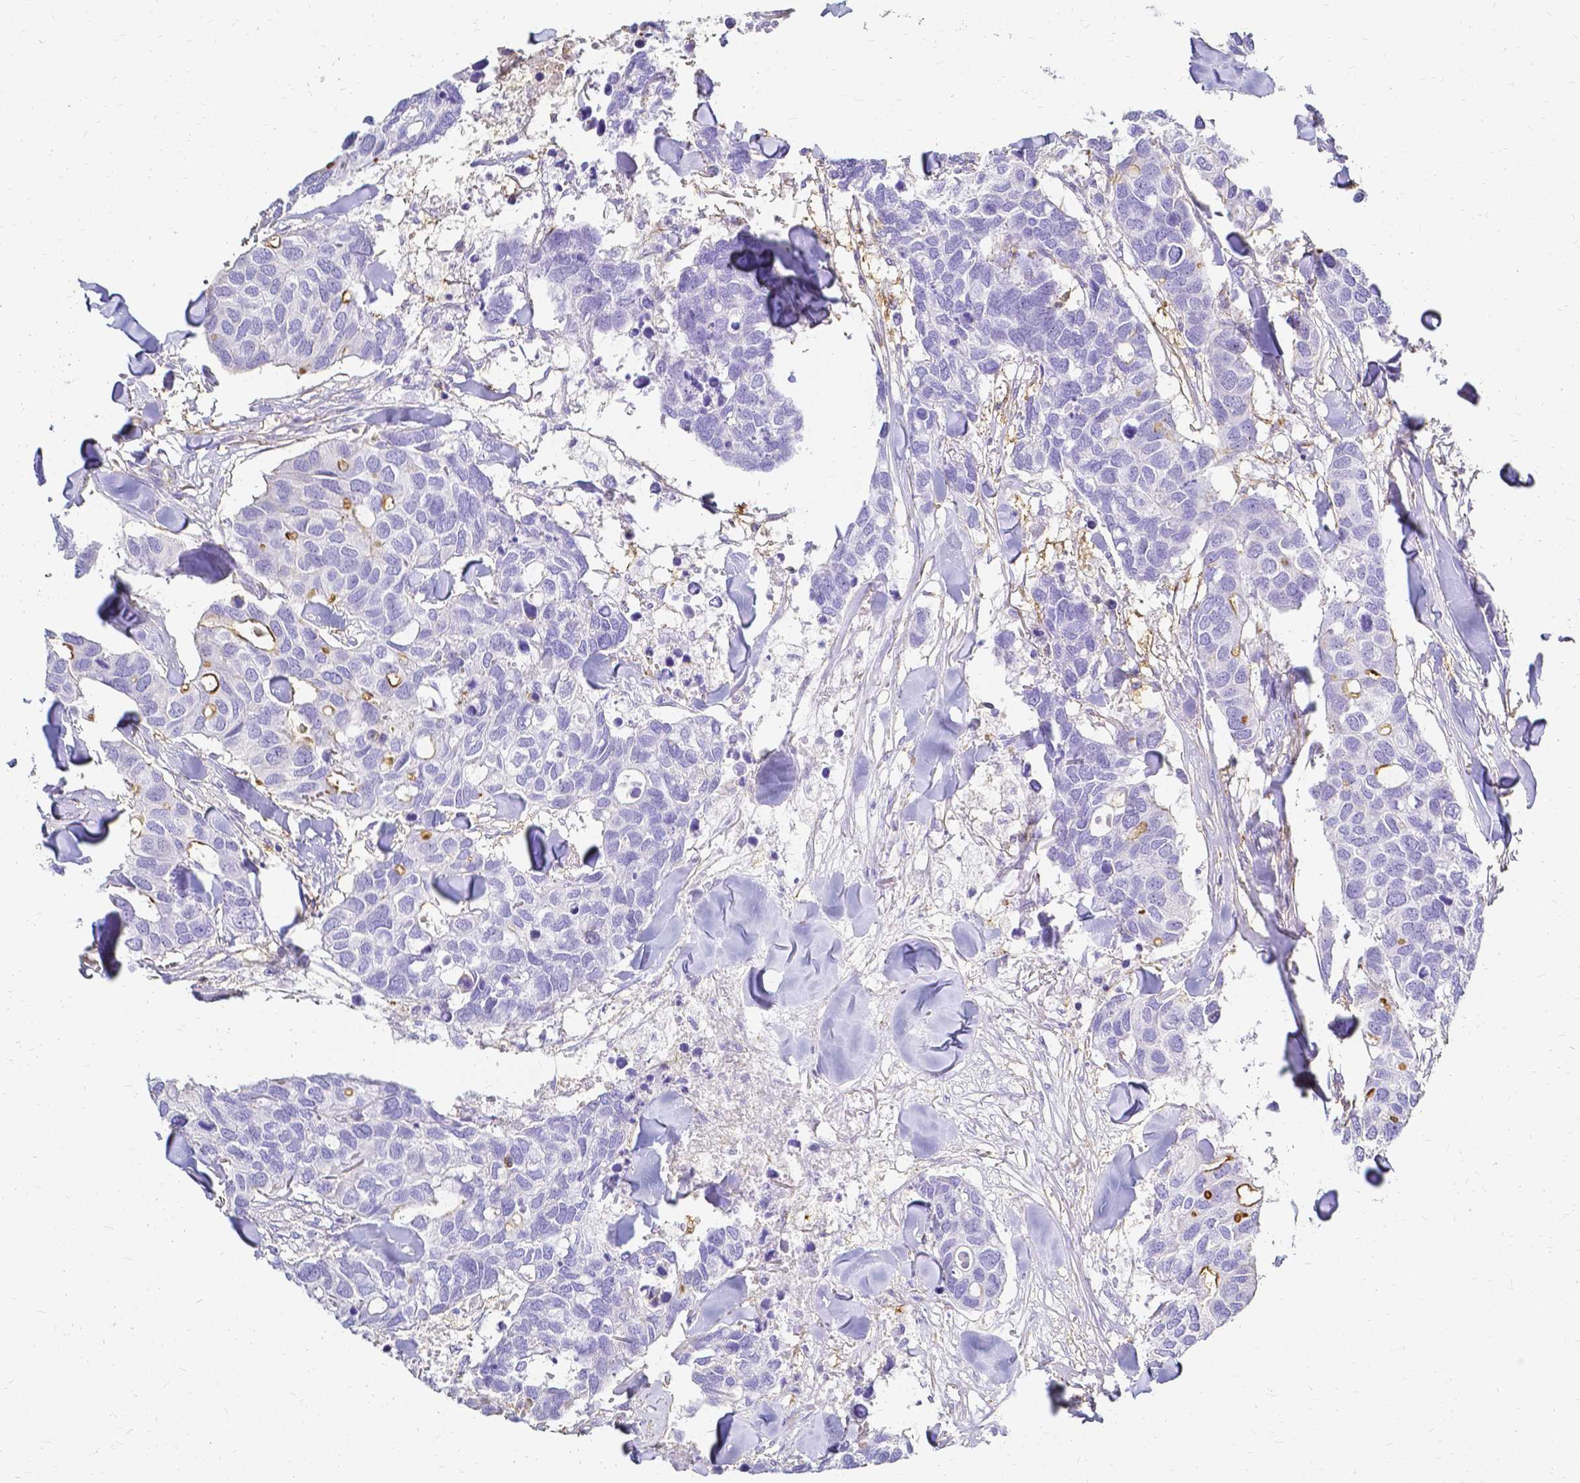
{"staining": {"intensity": "negative", "quantity": "none", "location": "none"}, "tissue": "breast cancer", "cell_type": "Tumor cells", "image_type": "cancer", "snomed": [{"axis": "morphology", "description": "Duct carcinoma"}, {"axis": "topography", "description": "Breast"}], "caption": "IHC of breast cancer (invasive ductal carcinoma) reveals no expression in tumor cells.", "gene": "HSPA12A", "patient": {"sex": "female", "age": 83}}